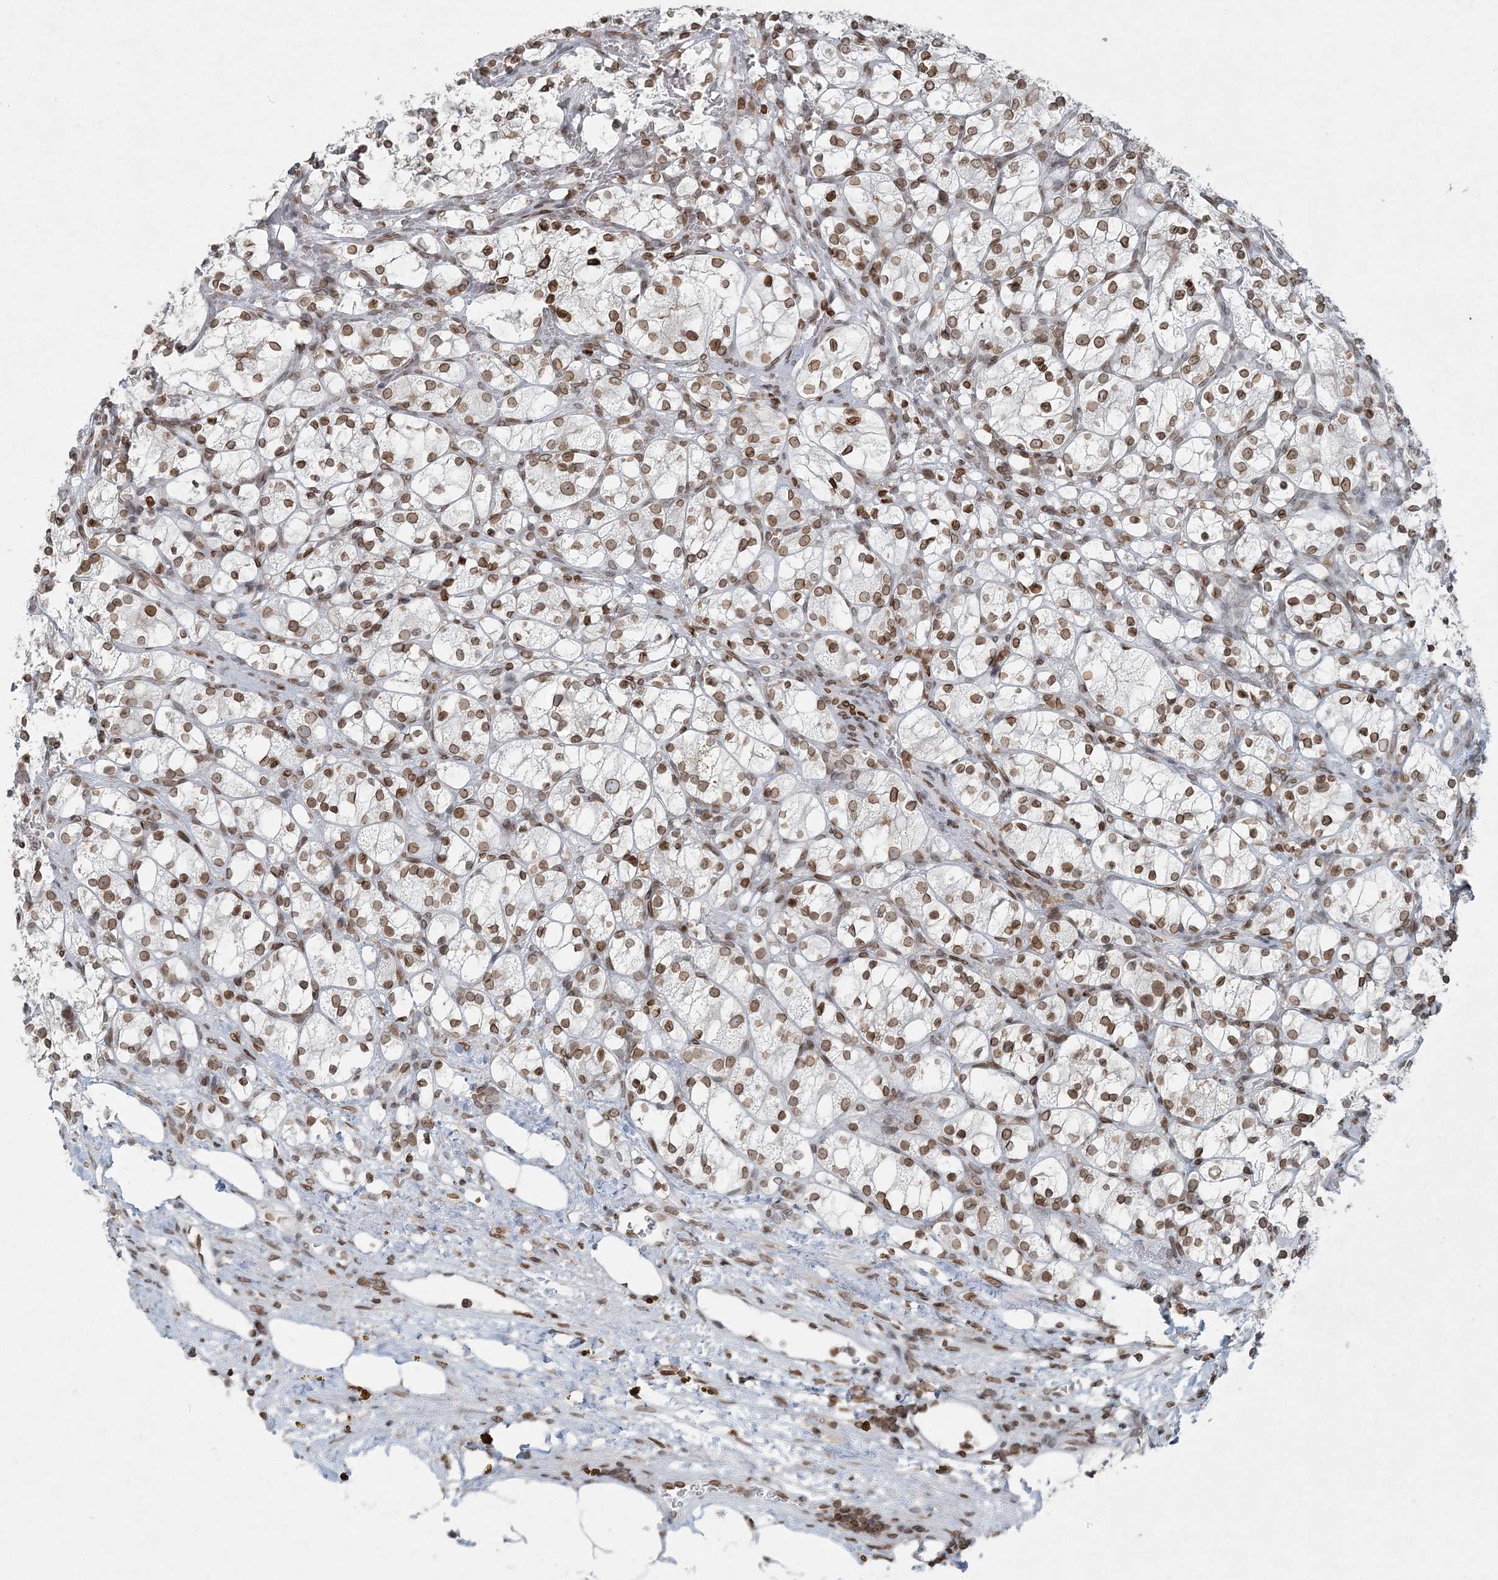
{"staining": {"intensity": "moderate", "quantity": ">75%", "location": "nuclear"}, "tissue": "renal cancer", "cell_type": "Tumor cells", "image_type": "cancer", "snomed": [{"axis": "morphology", "description": "Adenocarcinoma, NOS"}, {"axis": "topography", "description": "Kidney"}], "caption": "This is an image of immunohistochemistry staining of adenocarcinoma (renal), which shows moderate expression in the nuclear of tumor cells.", "gene": "GJD4", "patient": {"sex": "female", "age": 69}}